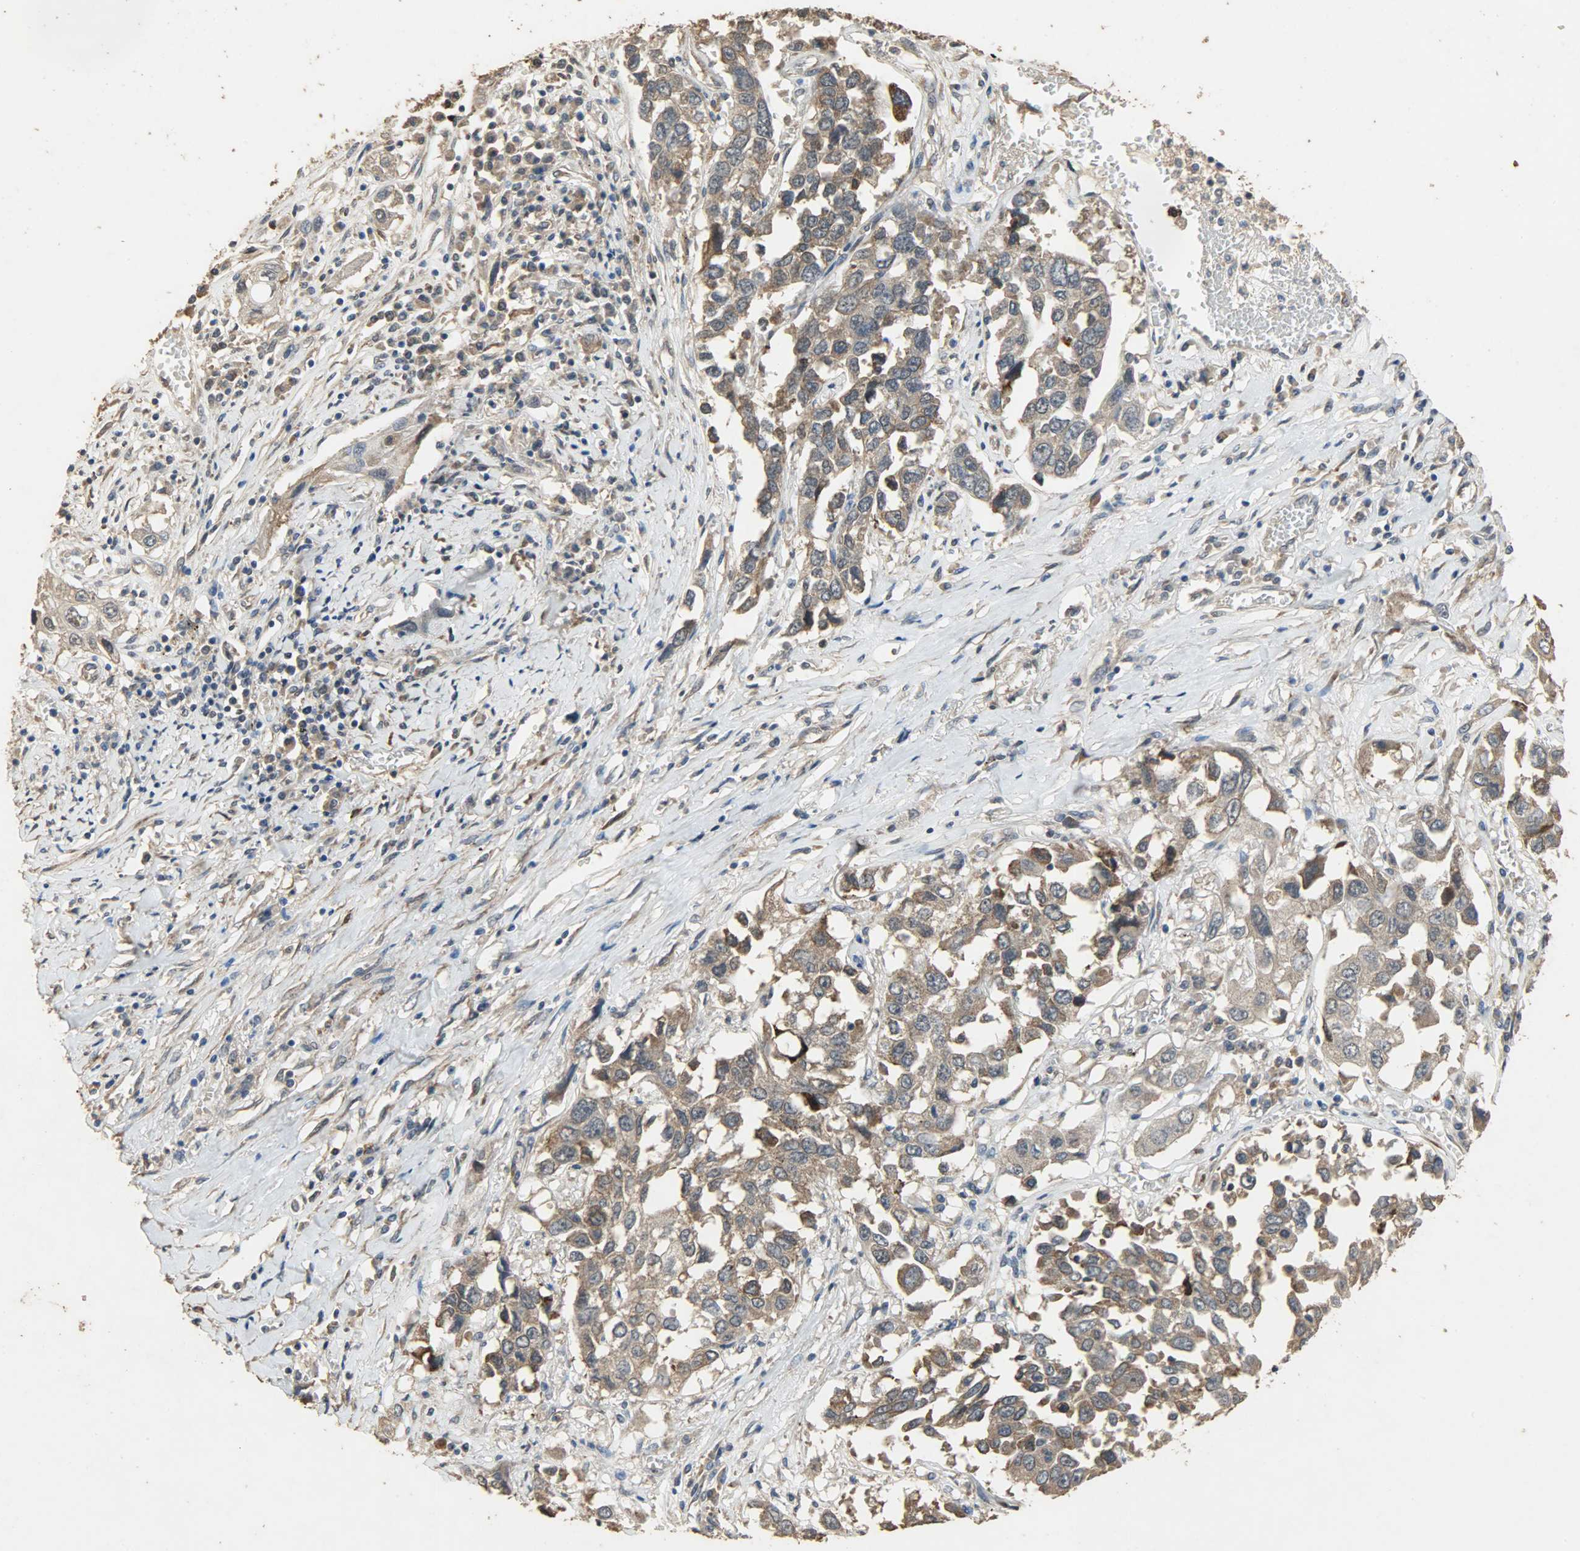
{"staining": {"intensity": "moderate", "quantity": ">75%", "location": "cytoplasmic/membranous"}, "tissue": "lung cancer", "cell_type": "Tumor cells", "image_type": "cancer", "snomed": [{"axis": "morphology", "description": "Squamous cell carcinoma, NOS"}, {"axis": "topography", "description": "Lung"}], "caption": "Immunohistochemistry (DAB) staining of squamous cell carcinoma (lung) shows moderate cytoplasmic/membranous protein staining in about >75% of tumor cells.", "gene": "CDKN2C", "patient": {"sex": "male", "age": 71}}